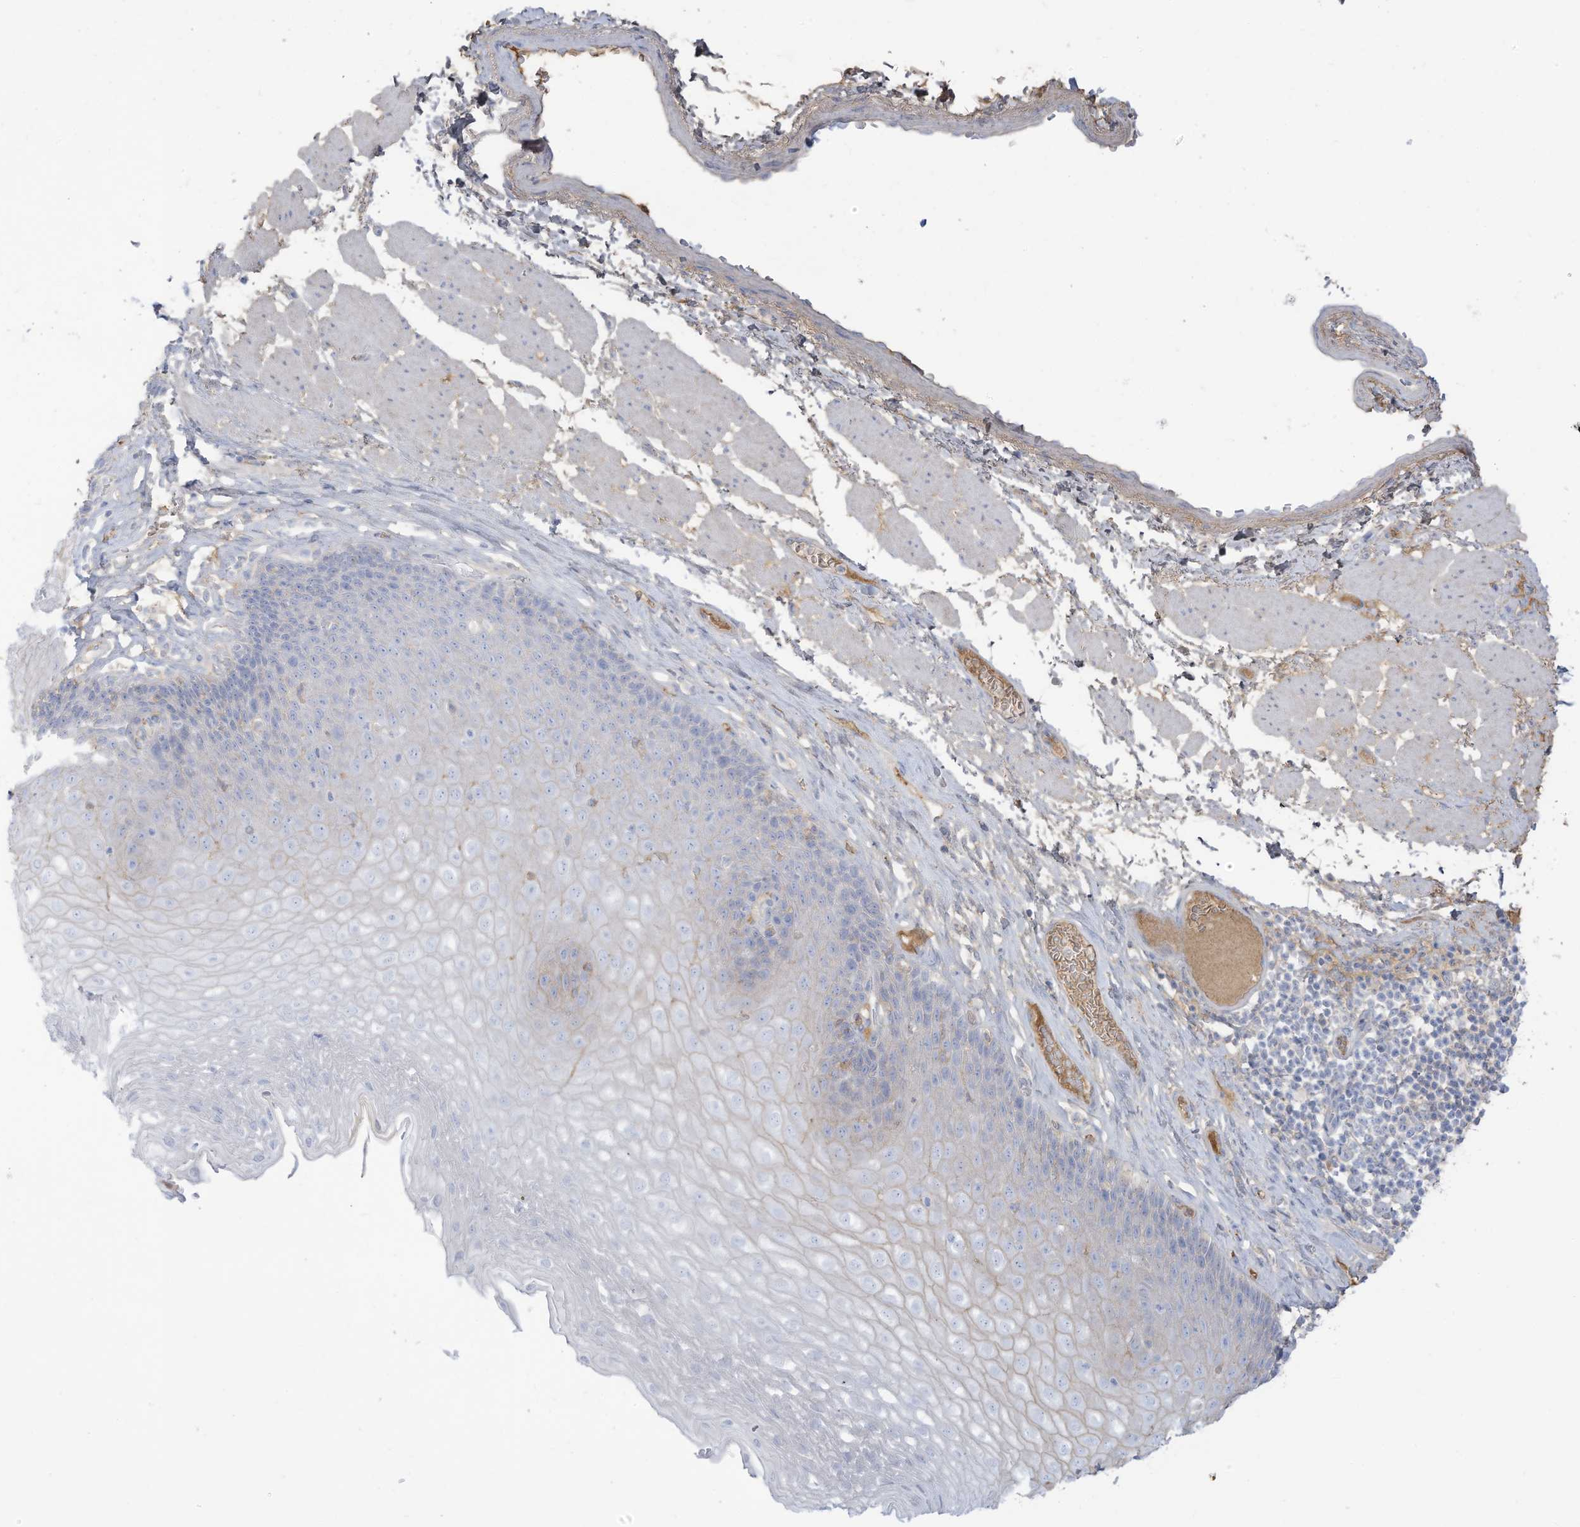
{"staining": {"intensity": "negative", "quantity": "none", "location": "none"}, "tissue": "esophagus", "cell_type": "Squamous epithelial cells", "image_type": "normal", "snomed": [{"axis": "morphology", "description": "Normal tissue, NOS"}, {"axis": "topography", "description": "Esophagus"}], "caption": "Normal esophagus was stained to show a protein in brown. There is no significant expression in squamous epithelial cells. (Immunohistochemistry, brightfield microscopy, high magnification).", "gene": "HSD17B13", "patient": {"sex": "female", "age": 66}}